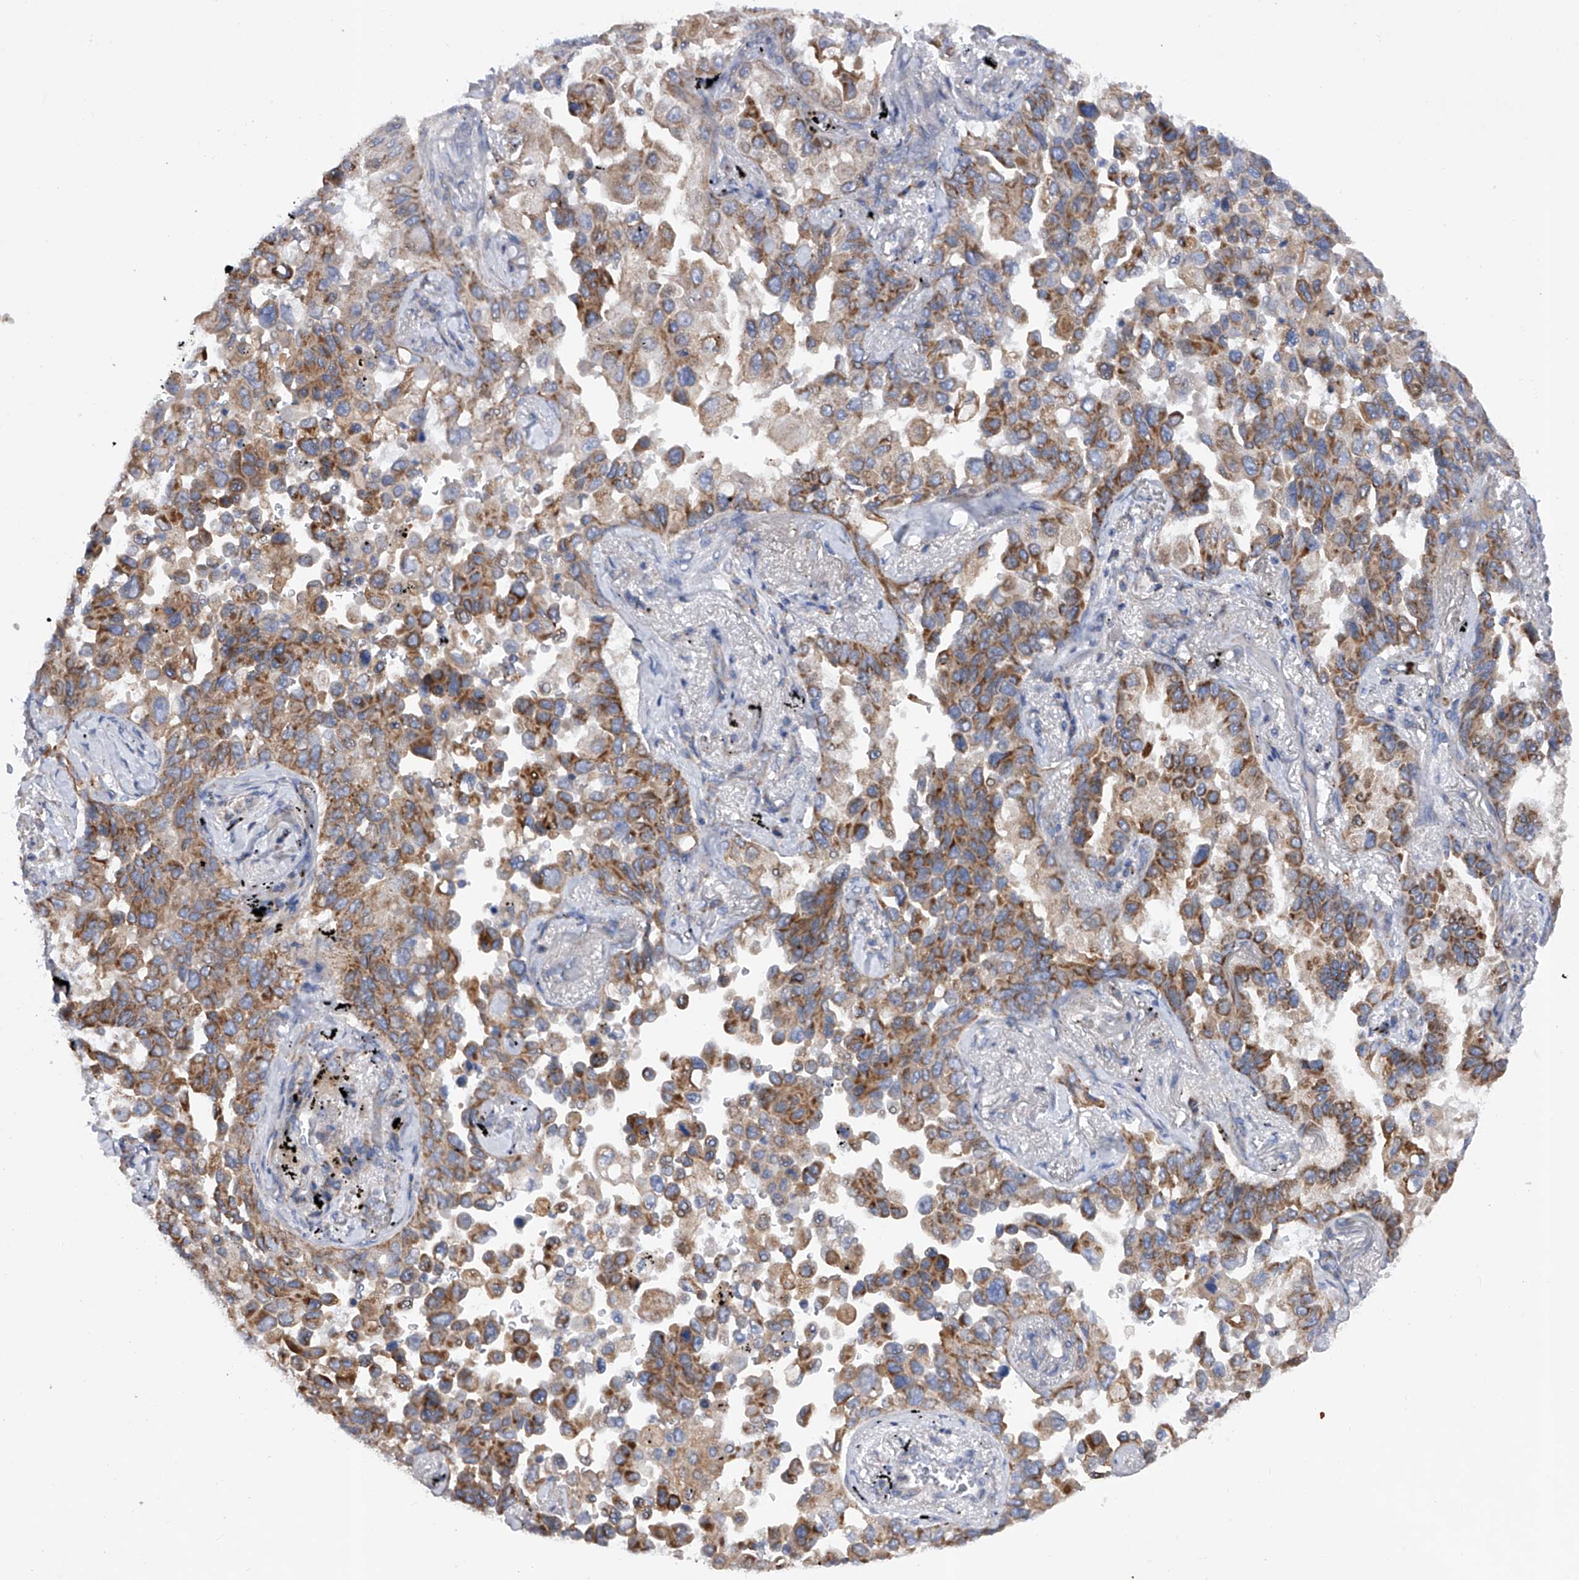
{"staining": {"intensity": "moderate", "quantity": ">75%", "location": "cytoplasmic/membranous"}, "tissue": "lung cancer", "cell_type": "Tumor cells", "image_type": "cancer", "snomed": [{"axis": "morphology", "description": "Adenocarcinoma, NOS"}, {"axis": "topography", "description": "Lung"}], "caption": "Immunohistochemical staining of lung cancer demonstrates medium levels of moderate cytoplasmic/membranous protein staining in approximately >75% of tumor cells.", "gene": "PDSS2", "patient": {"sex": "female", "age": 67}}